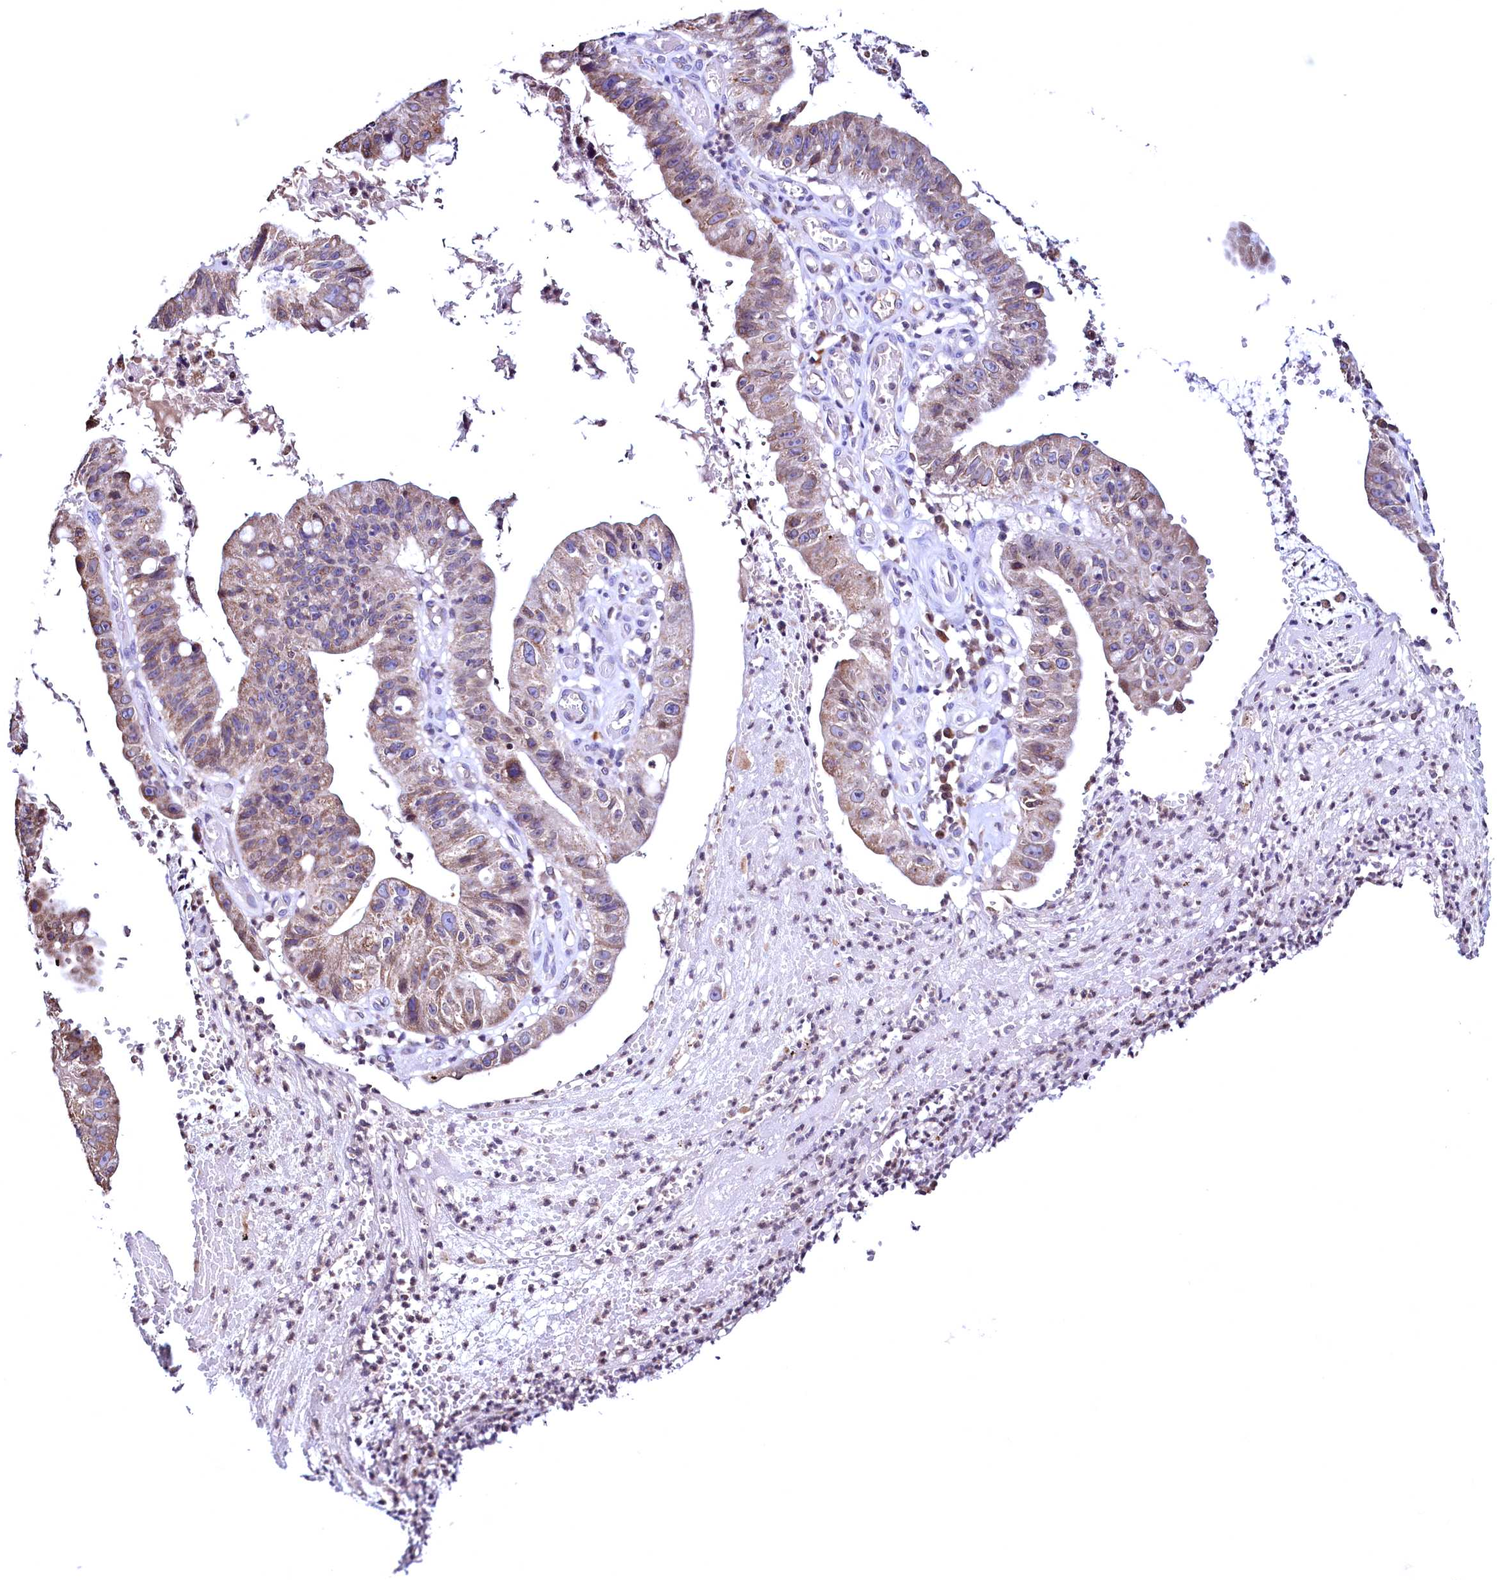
{"staining": {"intensity": "moderate", "quantity": ">75%", "location": "cytoplasmic/membranous"}, "tissue": "stomach cancer", "cell_type": "Tumor cells", "image_type": "cancer", "snomed": [{"axis": "morphology", "description": "Adenocarcinoma, NOS"}, {"axis": "topography", "description": "Stomach"}], "caption": "Moderate cytoplasmic/membranous protein expression is appreciated in about >75% of tumor cells in stomach cancer (adenocarcinoma).", "gene": "HAND1", "patient": {"sex": "male", "age": 59}}